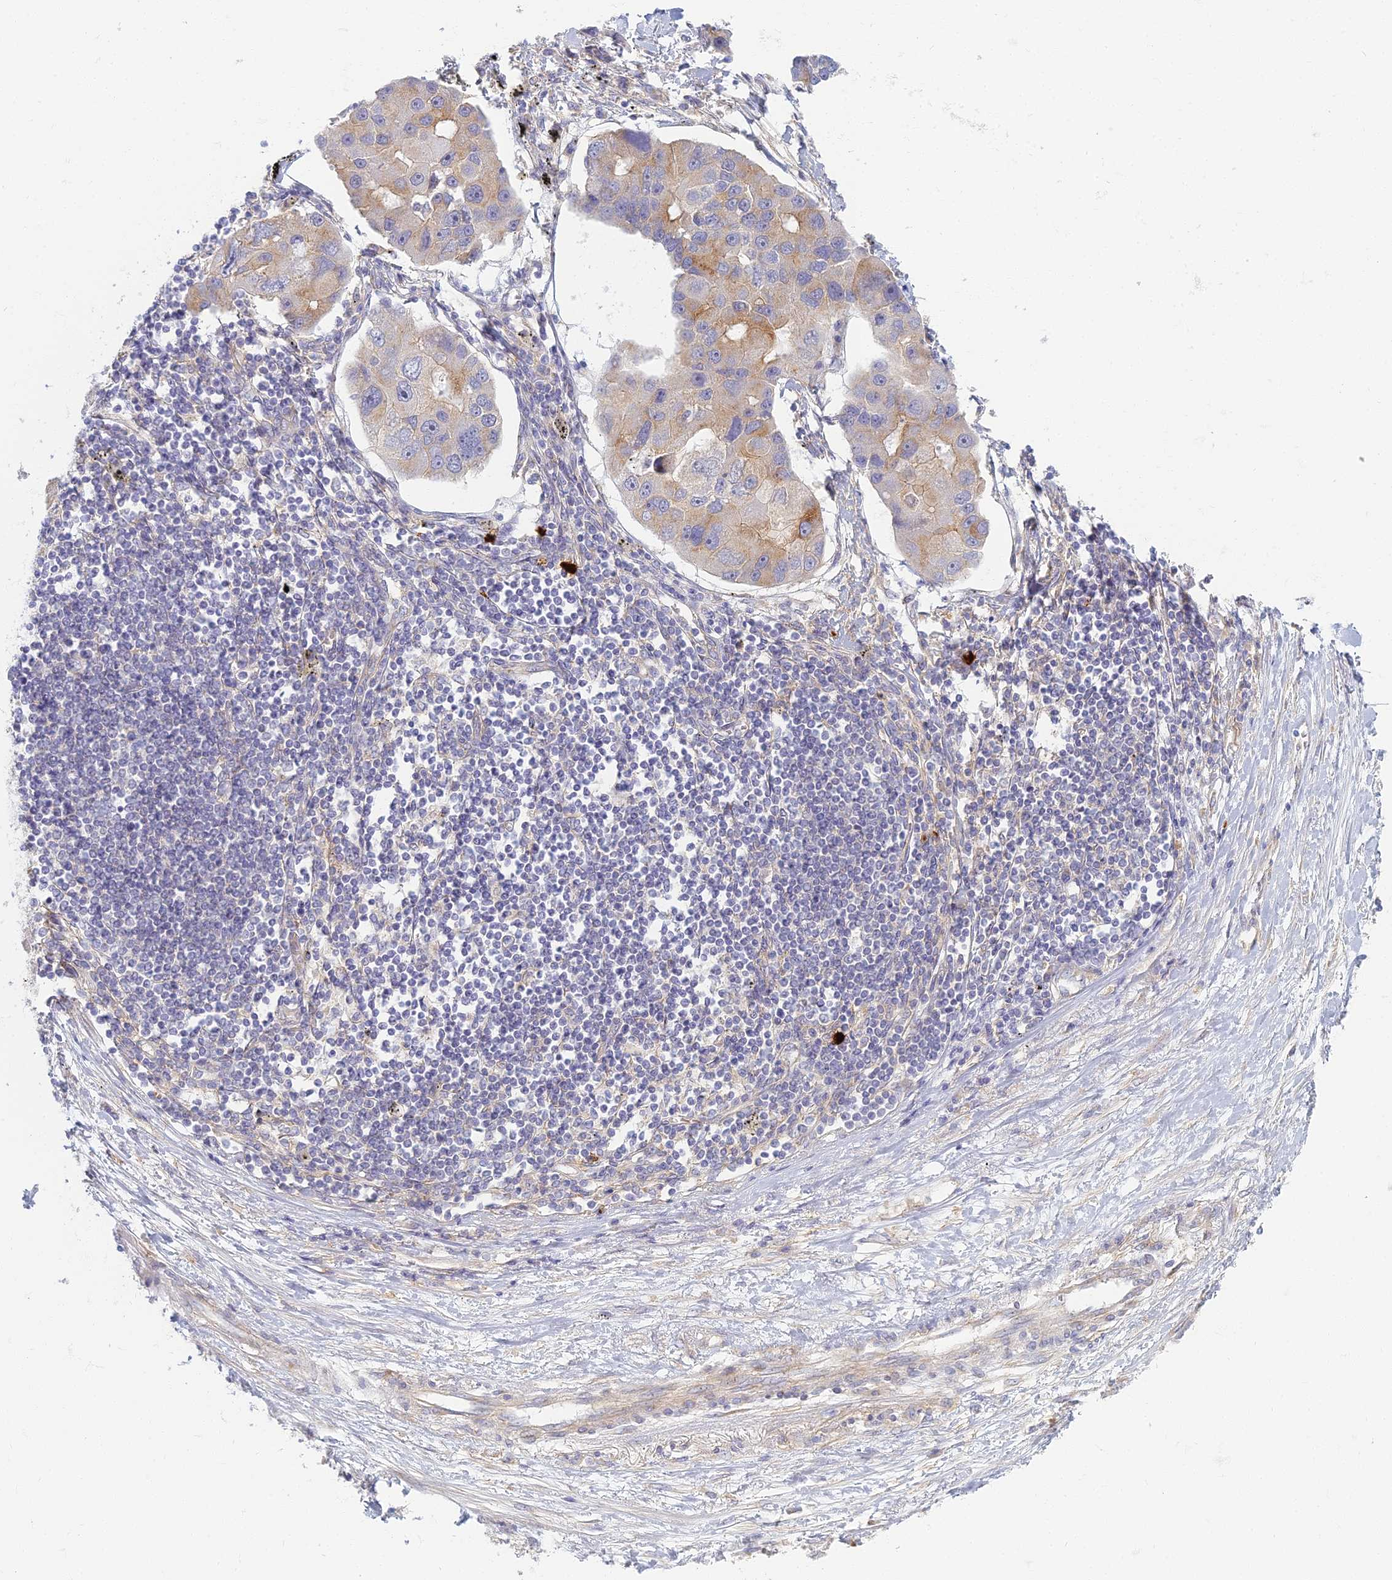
{"staining": {"intensity": "moderate", "quantity": "<25%", "location": "cytoplasmic/membranous"}, "tissue": "lung cancer", "cell_type": "Tumor cells", "image_type": "cancer", "snomed": [{"axis": "morphology", "description": "Adenocarcinoma, NOS"}, {"axis": "topography", "description": "Lung"}], "caption": "There is low levels of moderate cytoplasmic/membranous positivity in tumor cells of lung cancer, as demonstrated by immunohistochemical staining (brown color).", "gene": "PROX2", "patient": {"sex": "female", "age": 54}}